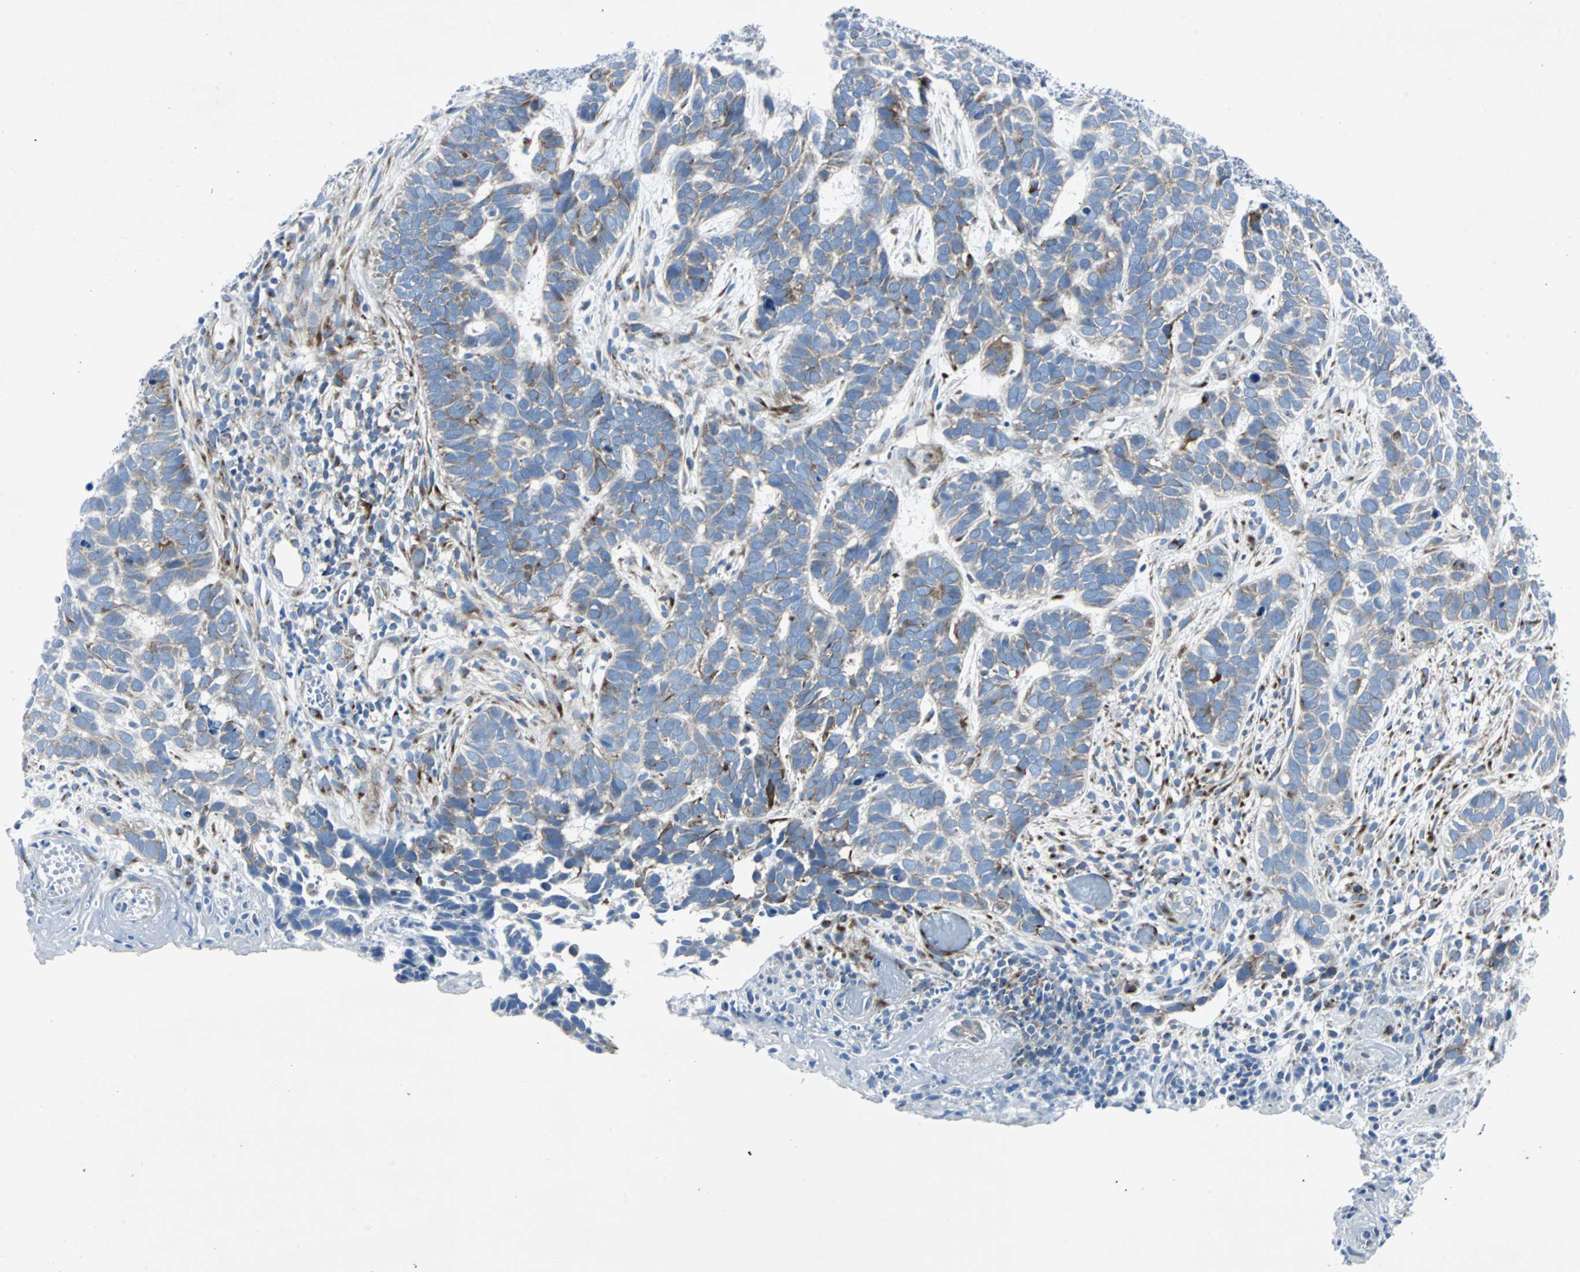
{"staining": {"intensity": "weak", "quantity": "25%-75%", "location": "cytoplasmic/membranous"}, "tissue": "skin cancer", "cell_type": "Tumor cells", "image_type": "cancer", "snomed": [{"axis": "morphology", "description": "Basal cell carcinoma"}, {"axis": "topography", "description": "Skin"}], "caption": "Skin cancer (basal cell carcinoma) stained for a protein shows weak cytoplasmic/membranous positivity in tumor cells.", "gene": "BBC3", "patient": {"sex": "male", "age": 87}}